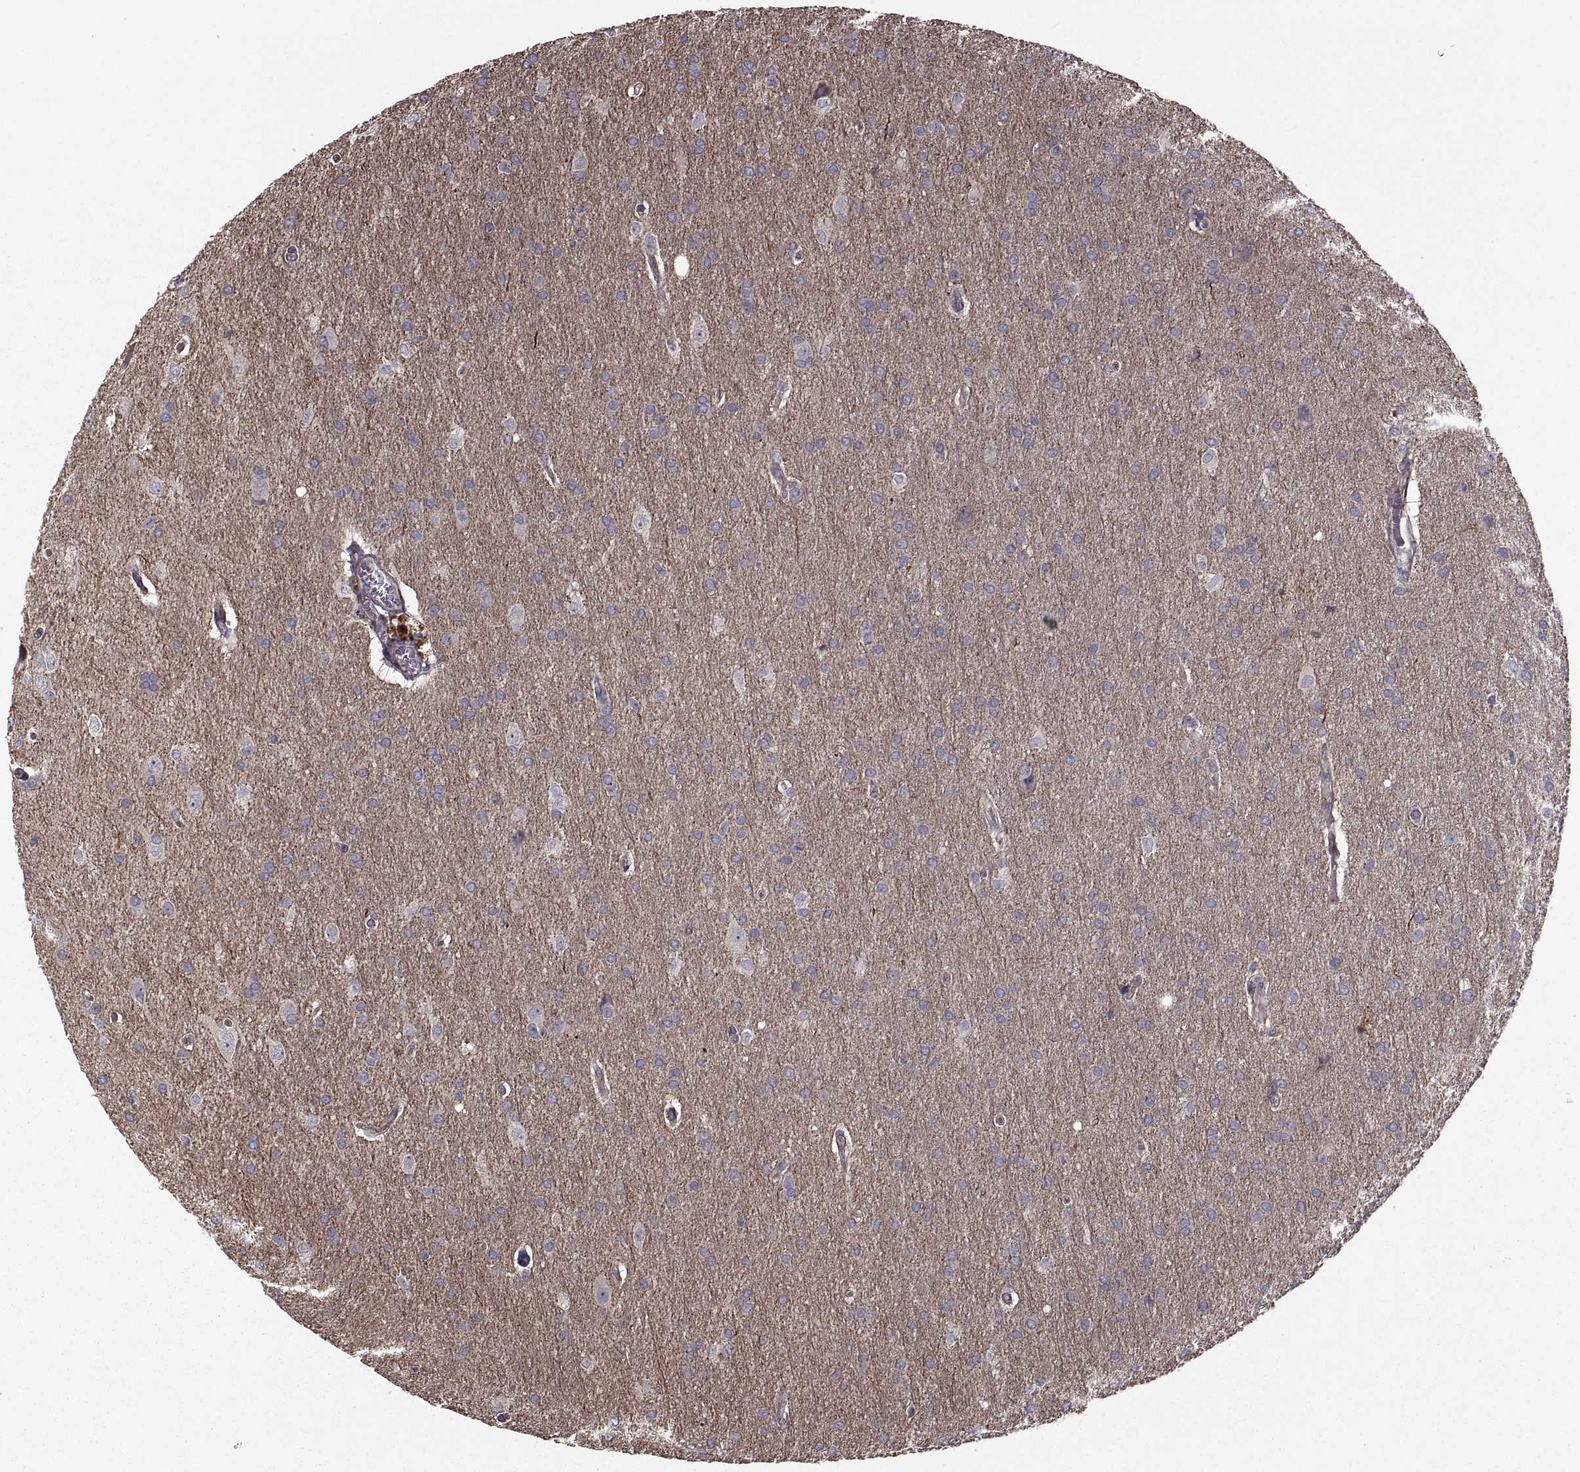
{"staining": {"intensity": "negative", "quantity": "none", "location": "none"}, "tissue": "glioma", "cell_type": "Tumor cells", "image_type": "cancer", "snomed": [{"axis": "morphology", "description": "Glioma, malignant, Low grade"}, {"axis": "topography", "description": "Brain"}], "caption": "A histopathology image of low-grade glioma (malignant) stained for a protein reveals no brown staining in tumor cells.", "gene": "PMM2", "patient": {"sex": "female", "age": 32}}